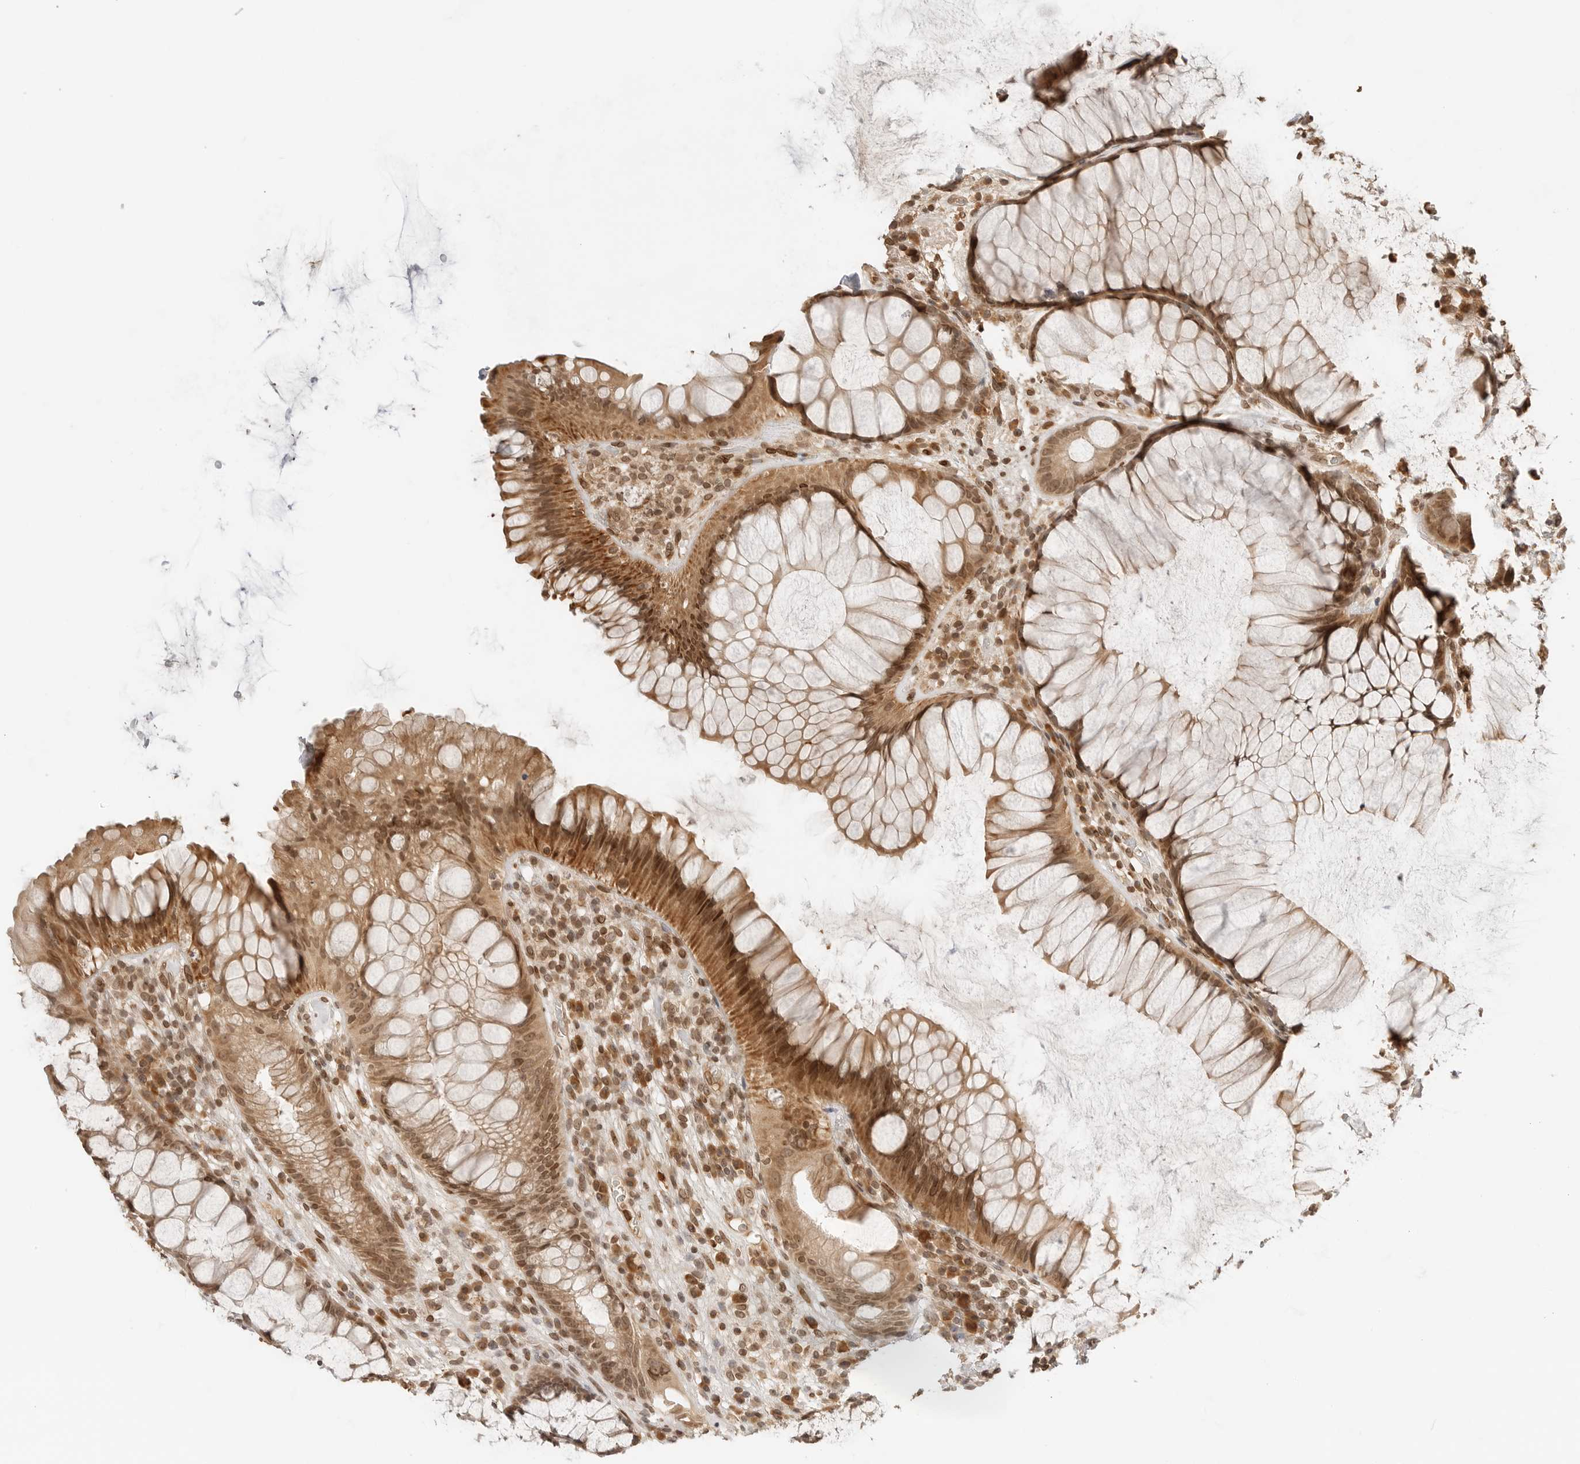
{"staining": {"intensity": "moderate", "quantity": ">75%", "location": "cytoplasmic/membranous,nuclear"}, "tissue": "rectum", "cell_type": "Glandular cells", "image_type": "normal", "snomed": [{"axis": "morphology", "description": "Normal tissue, NOS"}, {"axis": "topography", "description": "Rectum"}], "caption": "Immunohistochemistry photomicrograph of unremarkable human rectum stained for a protein (brown), which reveals medium levels of moderate cytoplasmic/membranous,nuclear positivity in approximately >75% of glandular cells.", "gene": "POLH", "patient": {"sex": "male", "age": 51}}